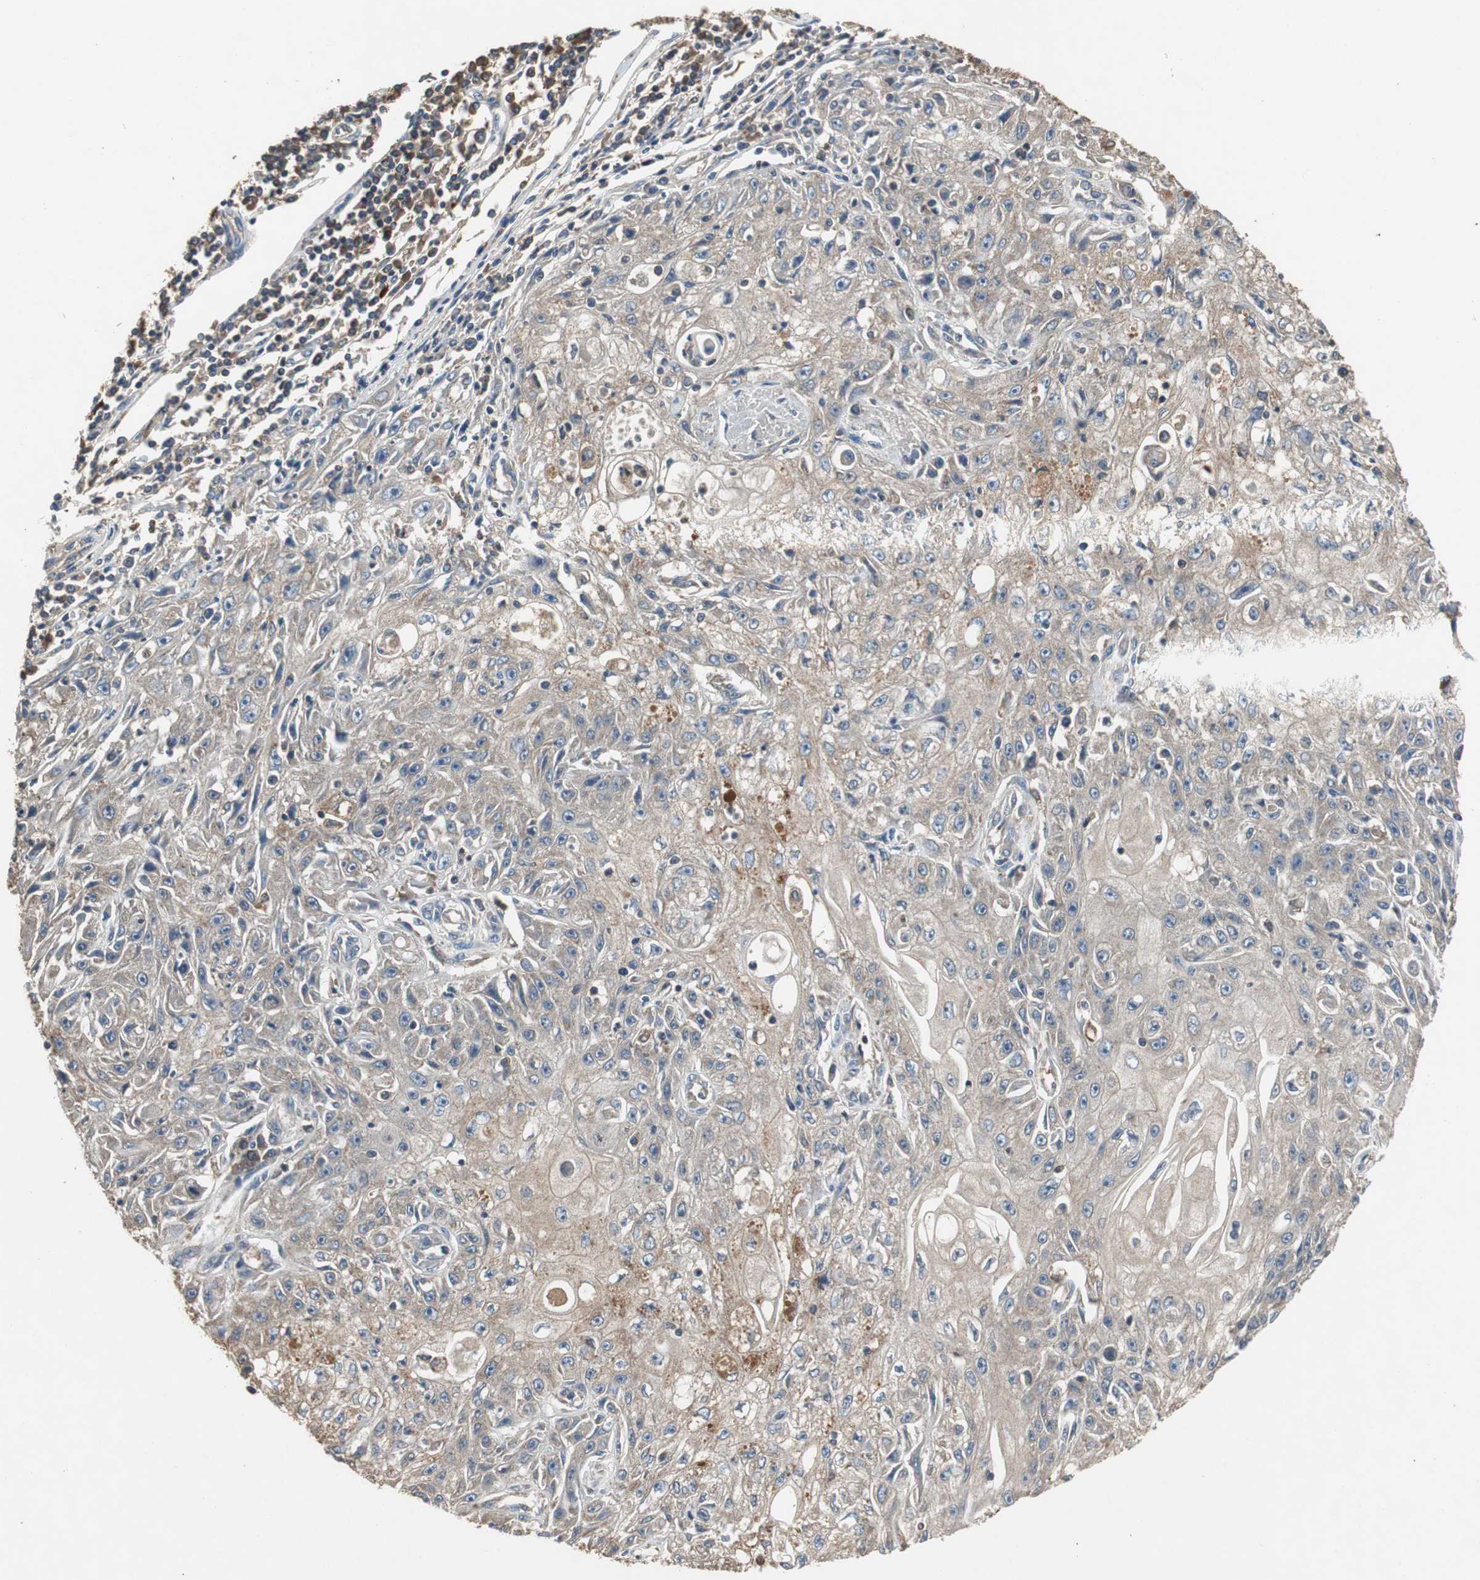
{"staining": {"intensity": "weak", "quantity": "<25%", "location": "cytoplasmic/membranous"}, "tissue": "skin cancer", "cell_type": "Tumor cells", "image_type": "cancer", "snomed": [{"axis": "morphology", "description": "Squamous cell carcinoma, NOS"}, {"axis": "topography", "description": "Skin"}], "caption": "Immunohistochemistry (IHC) of human skin cancer reveals no positivity in tumor cells.", "gene": "TNFRSF14", "patient": {"sex": "male", "age": 75}}